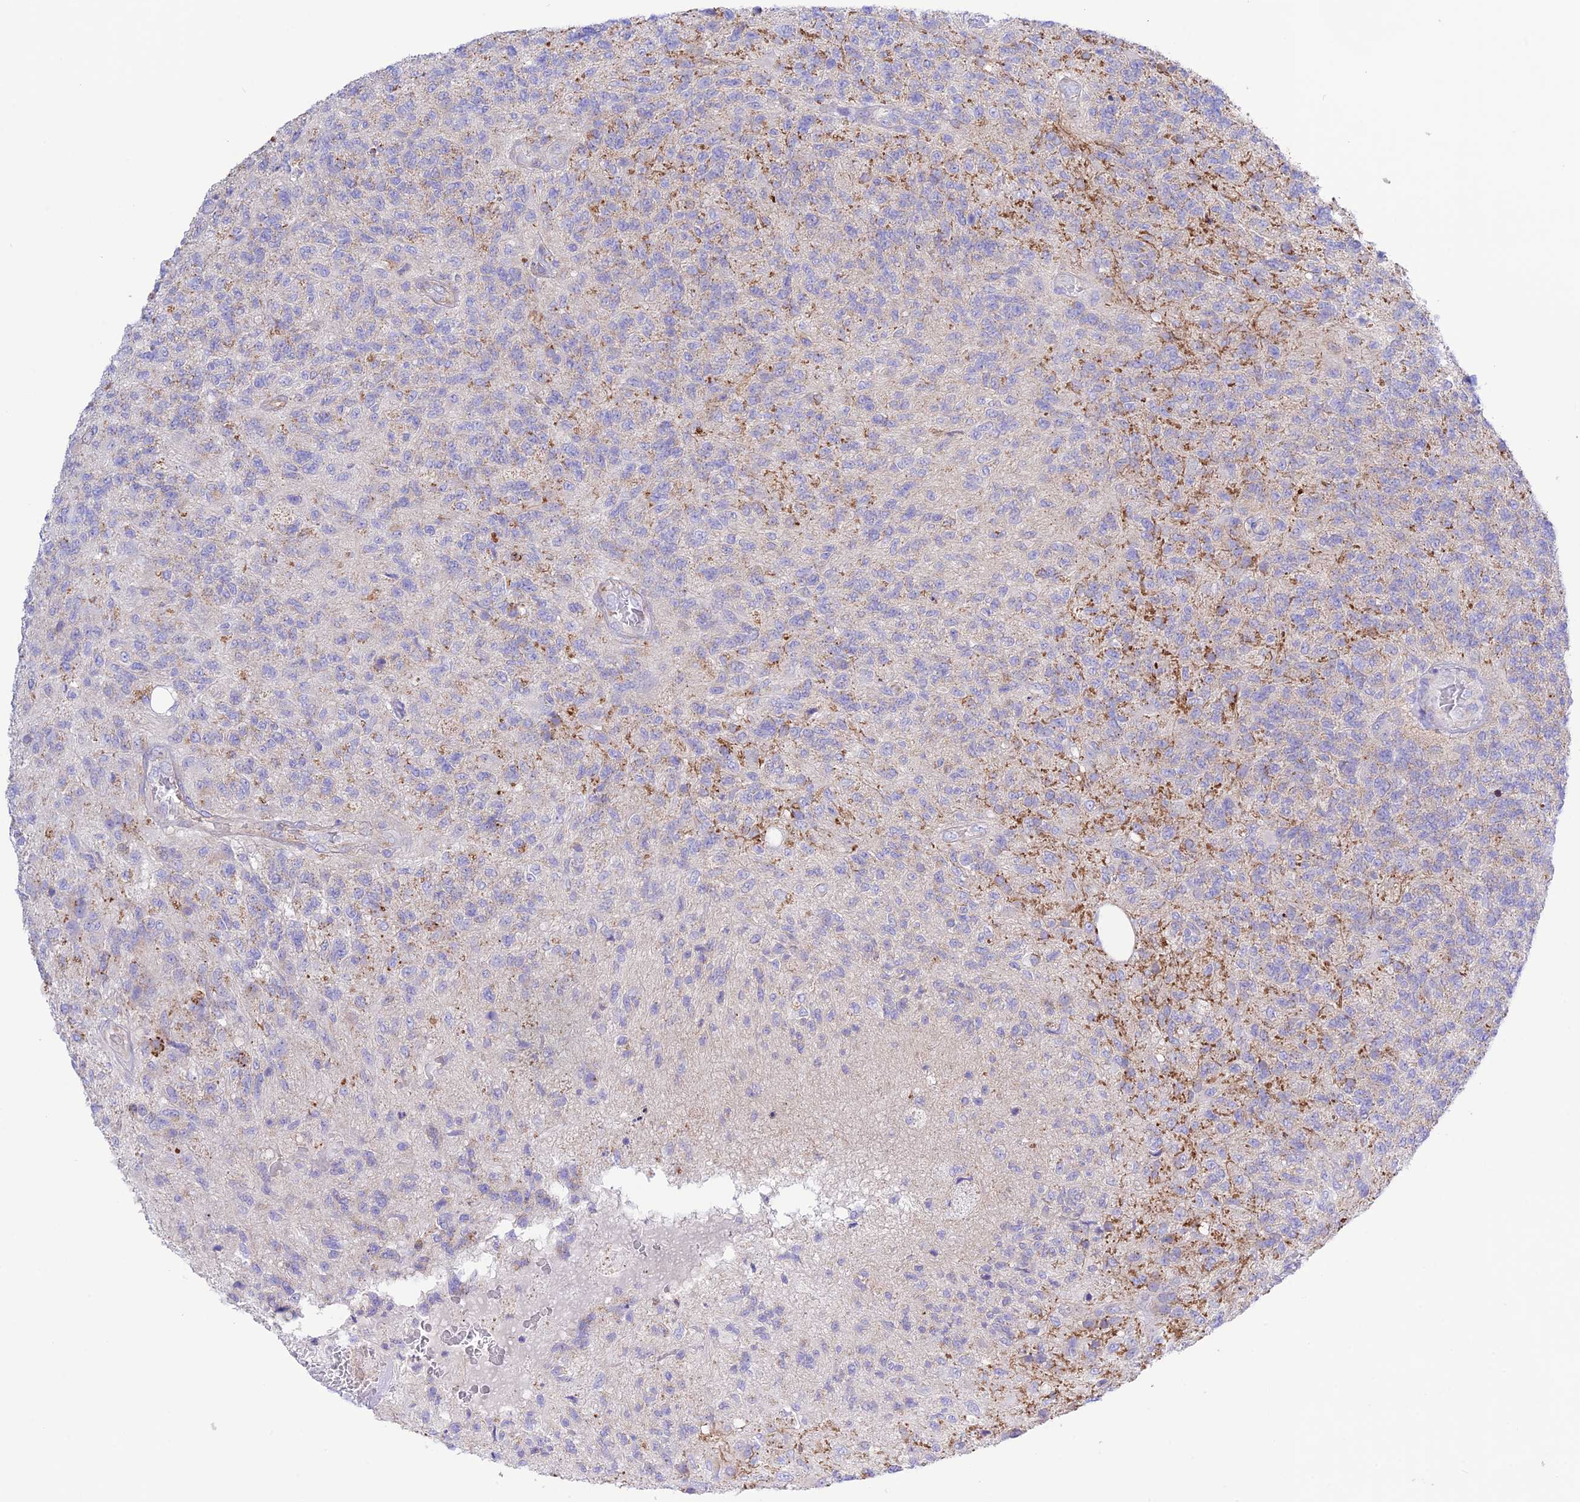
{"staining": {"intensity": "negative", "quantity": "none", "location": "none"}, "tissue": "glioma", "cell_type": "Tumor cells", "image_type": "cancer", "snomed": [{"axis": "morphology", "description": "Glioma, malignant, High grade"}, {"axis": "topography", "description": "Brain"}], "caption": "Protein analysis of malignant glioma (high-grade) shows no significant expression in tumor cells.", "gene": "CHSY3", "patient": {"sex": "male", "age": 56}}